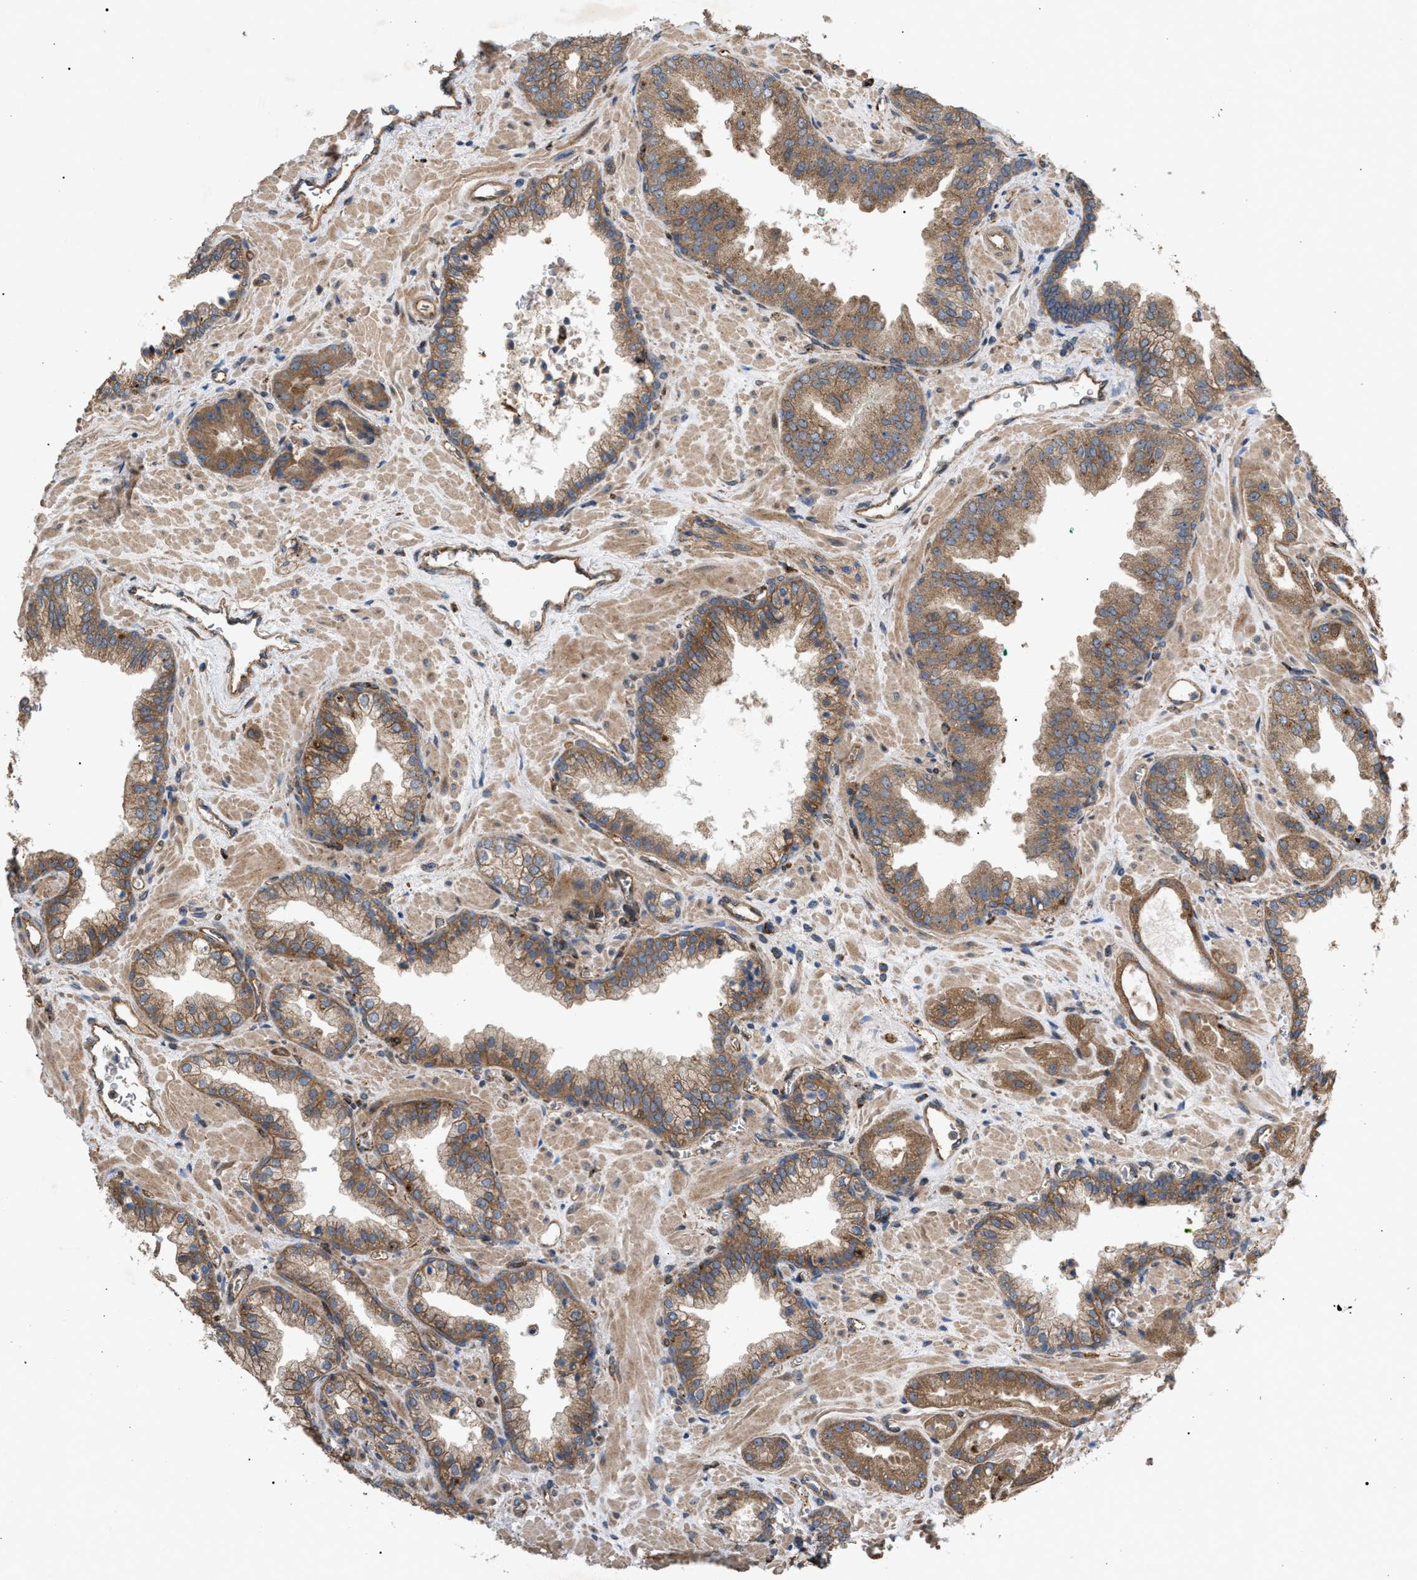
{"staining": {"intensity": "moderate", "quantity": ">75%", "location": "cytoplasmic/membranous"}, "tissue": "prostate cancer", "cell_type": "Tumor cells", "image_type": "cancer", "snomed": [{"axis": "morphology", "description": "Adenocarcinoma, Low grade"}, {"axis": "topography", "description": "Prostate"}], "caption": "Tumor cells display medium levels of moderate cytoplasmic/membranous positivity in about >75% of cells in prostate cancer. Using DAB (3,3'-diaminobenzidine) (brown) and hematoxylin (blue) stains, captured at high magnification using brightfield microscopy.", "gene": "GCC1", "patient": {"sex": "male", "age": 71}}